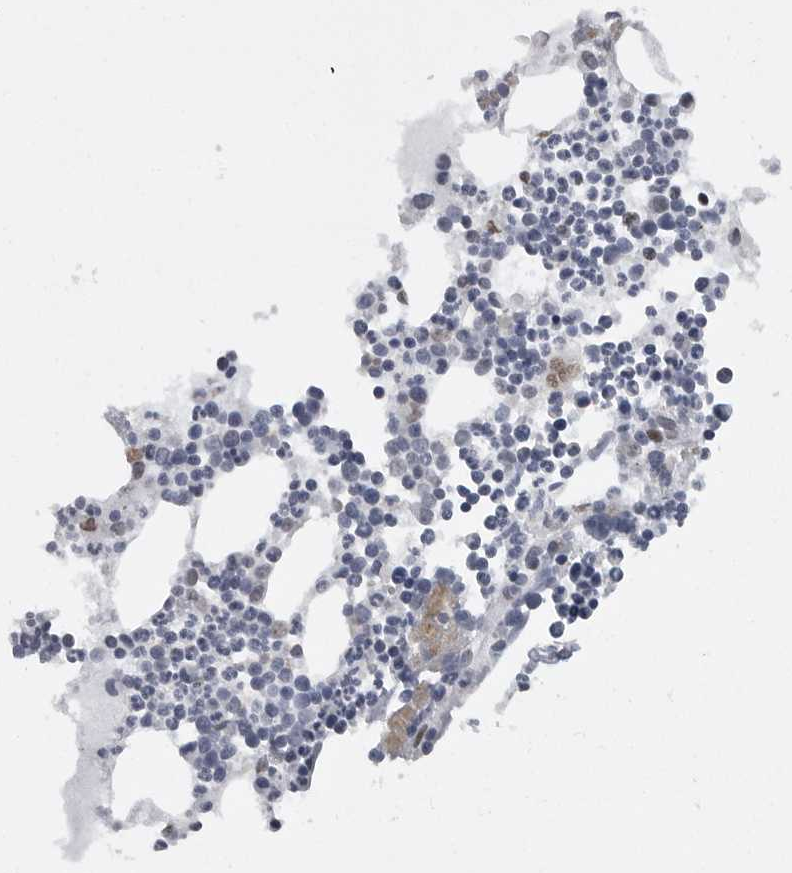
{"staining": {"intensity": "weak", "quantity": "<25%", "location": "nuclear"}, "tissue": "bone marrow", "cell_type": "Hematopoietic cells", "image_type": "normal", "snomed": [{"axis": "morphology", "description": "Normal tissue, NOS"}, {"axis": "morphology", "description": "Inflammation, NOS"}, {"axis": "topography", "description": "Bone marrow"}], "caption": "A high-resolution micrograph shows IHC staining of normal bone marrow, which demonstrates no significant staining in hematopoietic cells.", "gene": "HMGN3", "patient": {"sex": "male", "age": 46}}